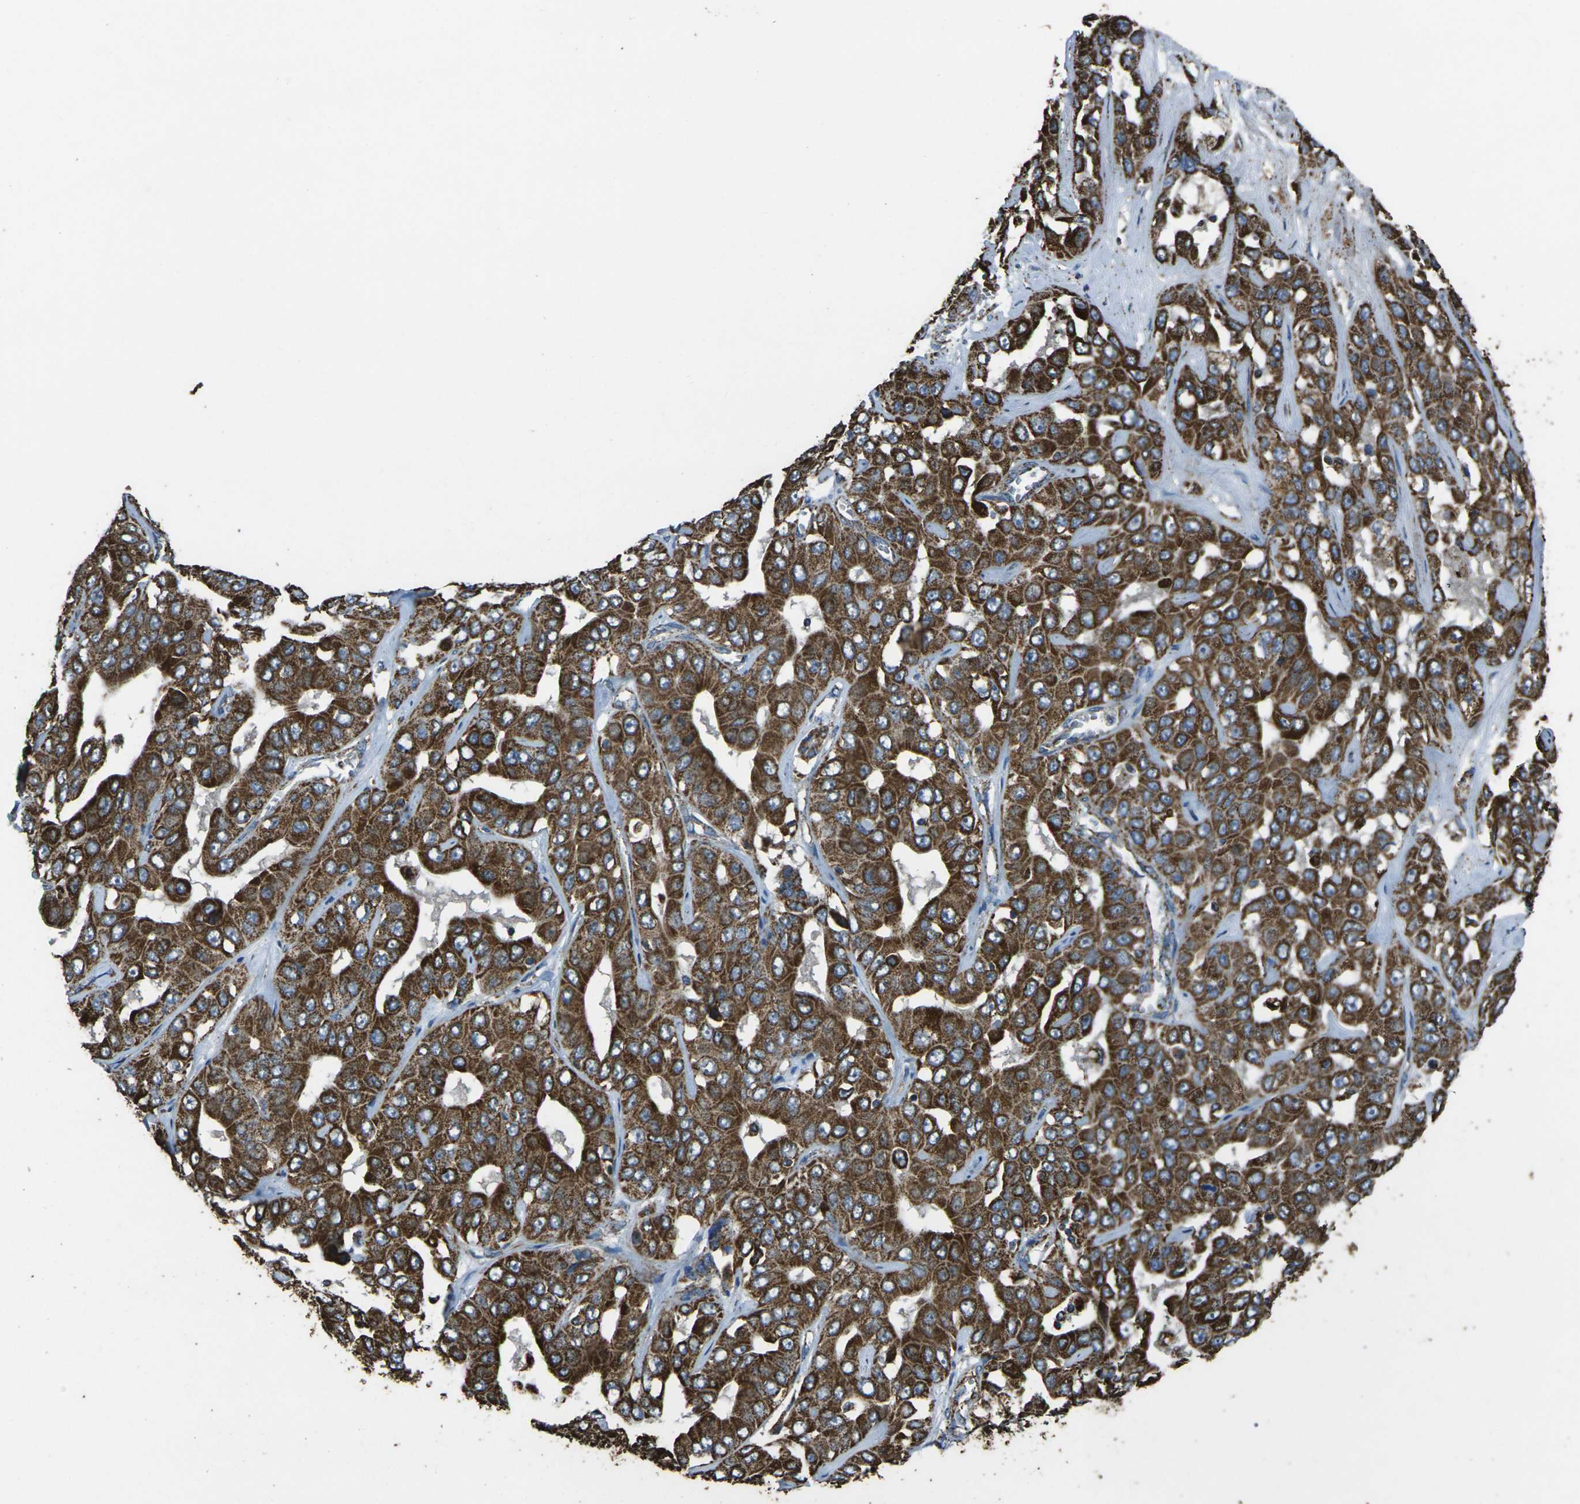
{"staining": {"intensity": "strong", "quantity": ">75%", "location": "cytoplasmic/membranous"}, "tissue": "liver cancer", "cell_type": "Tumor cells", "image_type": "cancer", "snomed": [{"axis": "morphology", "description": "Cholangiocarcinoma"}, {"axis": "topography", "description": "Liver"}], "caption": "Immunohistochemistry (IHC) histopathology image of liver cancer stained for a protein (brown), which demonstrates high levels of strong cytoplasmic/membranous positivity in about >75% of tumor cells.", "gene": "KLHL5", "patient": {"sex": "female", "age": 52}}